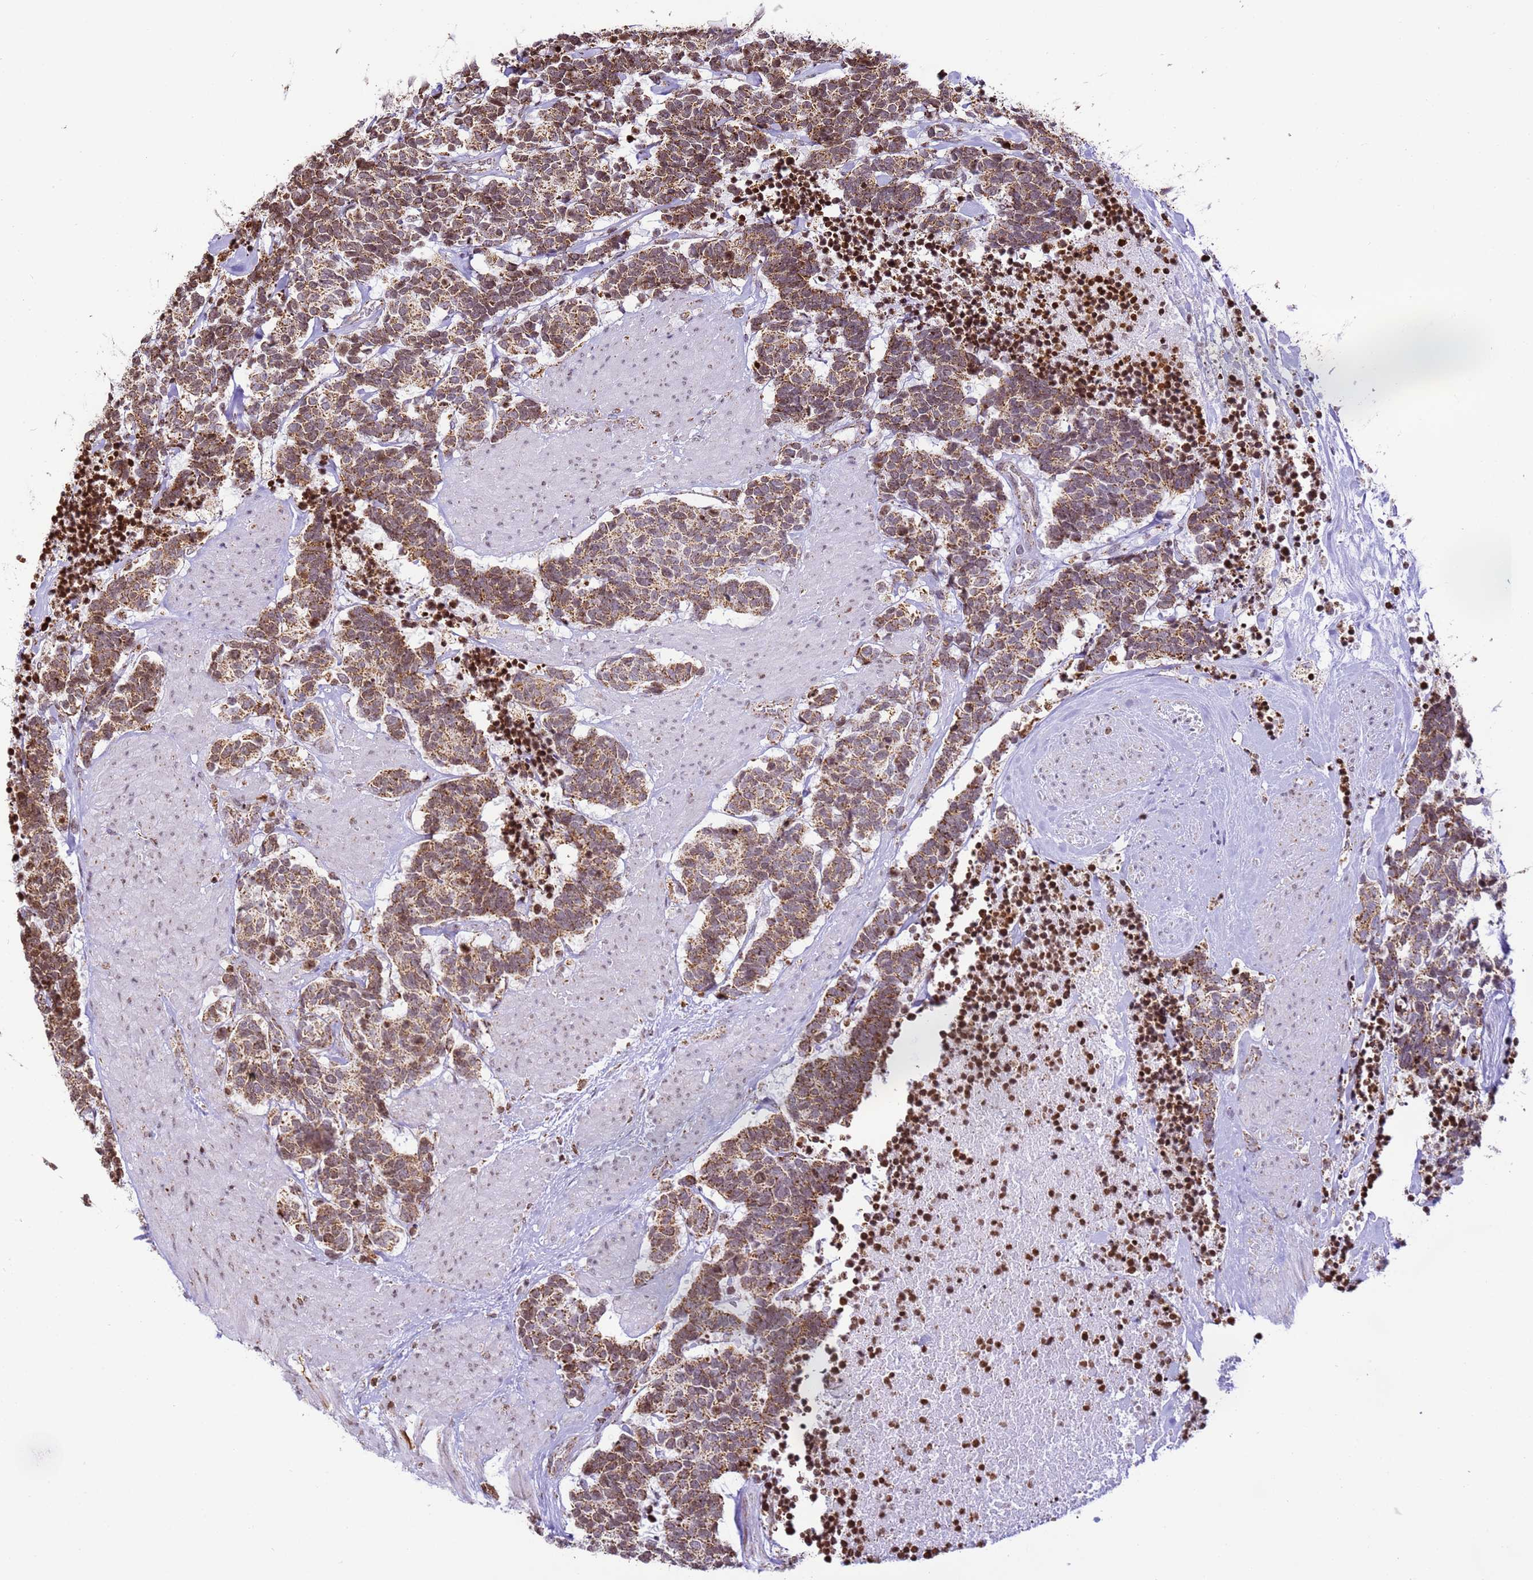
{"staining": {"intensity": "moderate", "quantity": ">75%", "location": "cytoplasmic/membranous"}, "tissue": "carcinoid", "cell_type": "Tumor cells", "image_type": "cancer", "snomed": [{"axis": "morphology", "description": "Carcinoma, NOS"}, {"axis": "morphology", "description": "Carcinoid, malignant, NOS"}, {"axis": "topography", "description": "Urinary bladder"}], "caption": "About >75% of tumor cells in human carcinoid show moderate cytoplasmic/membranous protein expression as visualized by brown immunohistochemical staining.", "gene": "HSPE1", "patient": {"sex": "male", "age": 57}}